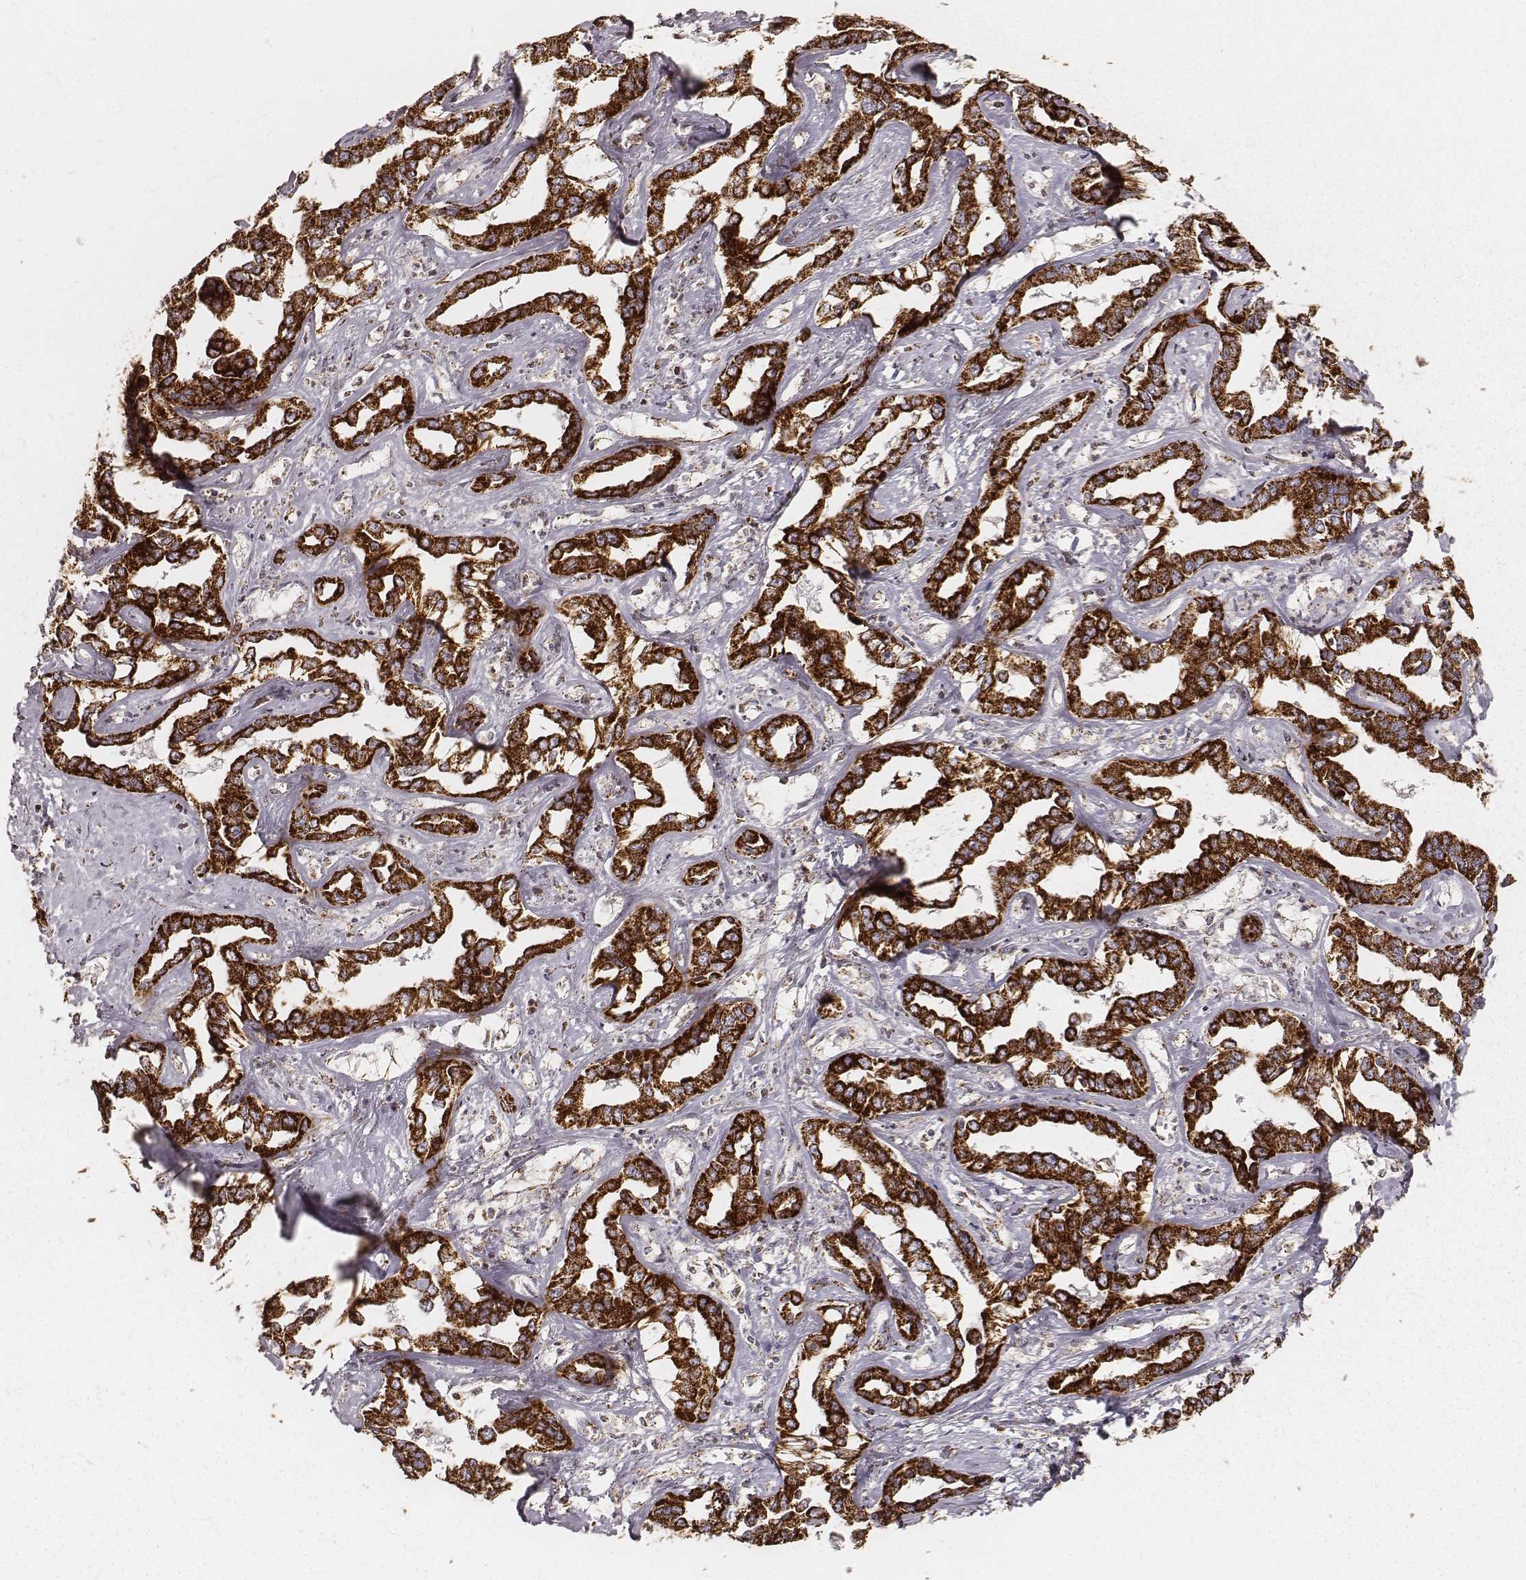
{"staining": {"intensity": "strong", "quantity": ">75%", "location": "cytoplasmic/membranous"}, "tissue": "liver cancer", "cell_type": "Tumor cells", "image_type": "cancer", "snomed": [{"axis": "morphology", "description": "Cholangiocarcinoma"}, {"axis": "topography", "description": "Liver"}], "caption": "Immunohistochemistry (DAB (3,3'-diaminobenzidine)) staining of human liver cholangiocarcinoma demonstrates strong cytoplasmic/membranous protein staining in about >75% of tumor cells. The protein is stained brown, and the nuclei are stained in blue (DAB IHC with brightfield microscopy, high magnification).", "gene": "CS", "patient": {"sex": "male", "age": 59}}